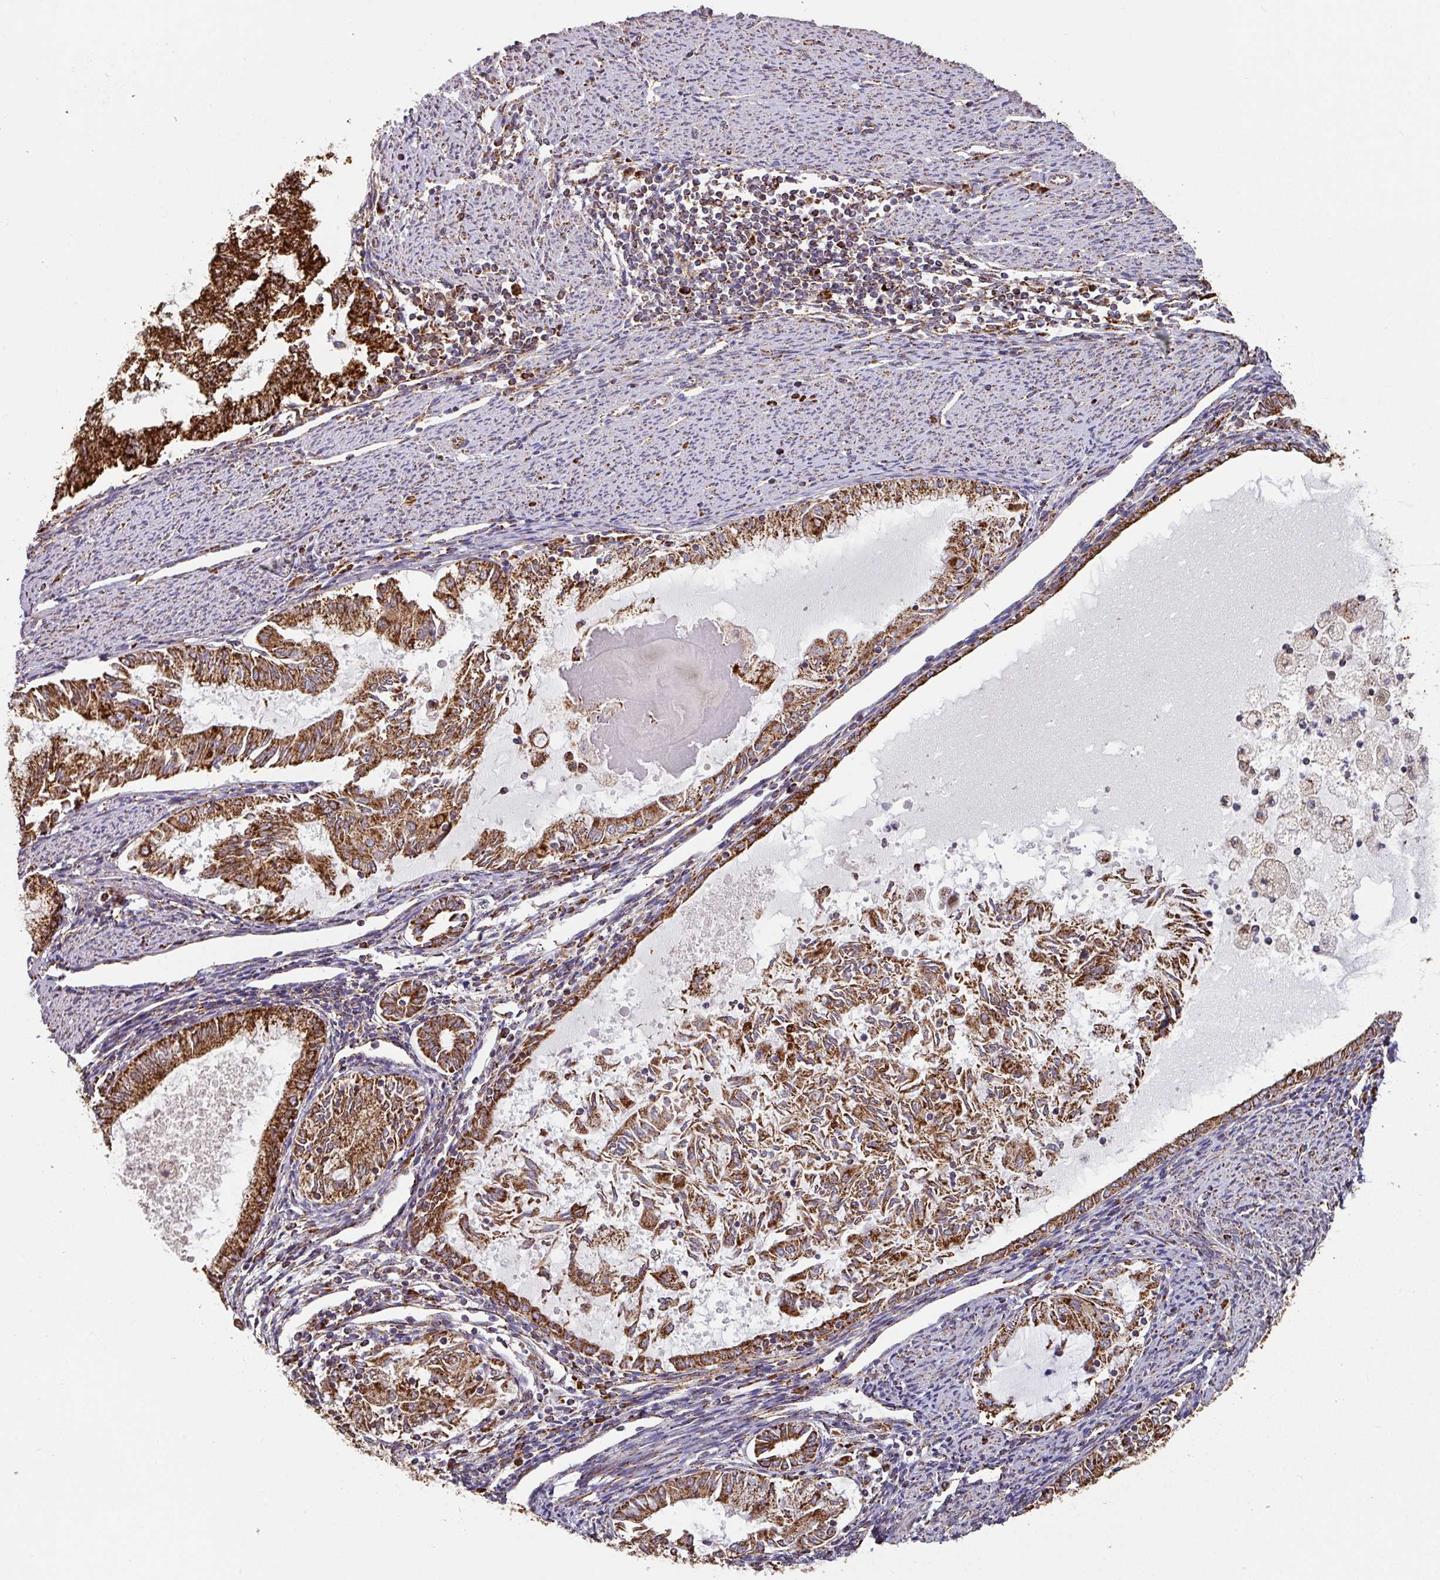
{"staining": {"intensity": "strong", "quantity": ">75%", "location": "cytoplasmic/membranous"}, "tissue": "endometrial cancer", "cell_type": "Tumor cells", "image_type": "cancer", "snomed": [{"axis": "morphology", "description": "Adenocarcinoma, NOS"}, {"axis": "topography", "description": "Endometrium"}], "caption": "Endometrial cancer tissue exhibits strong cytoplasmic/membranous expression in approximately >75% of tumor cells, visualized by immunohistochemistry.", "gene": "TRAP1", "patient": {"sex": "female", "age": 79}}